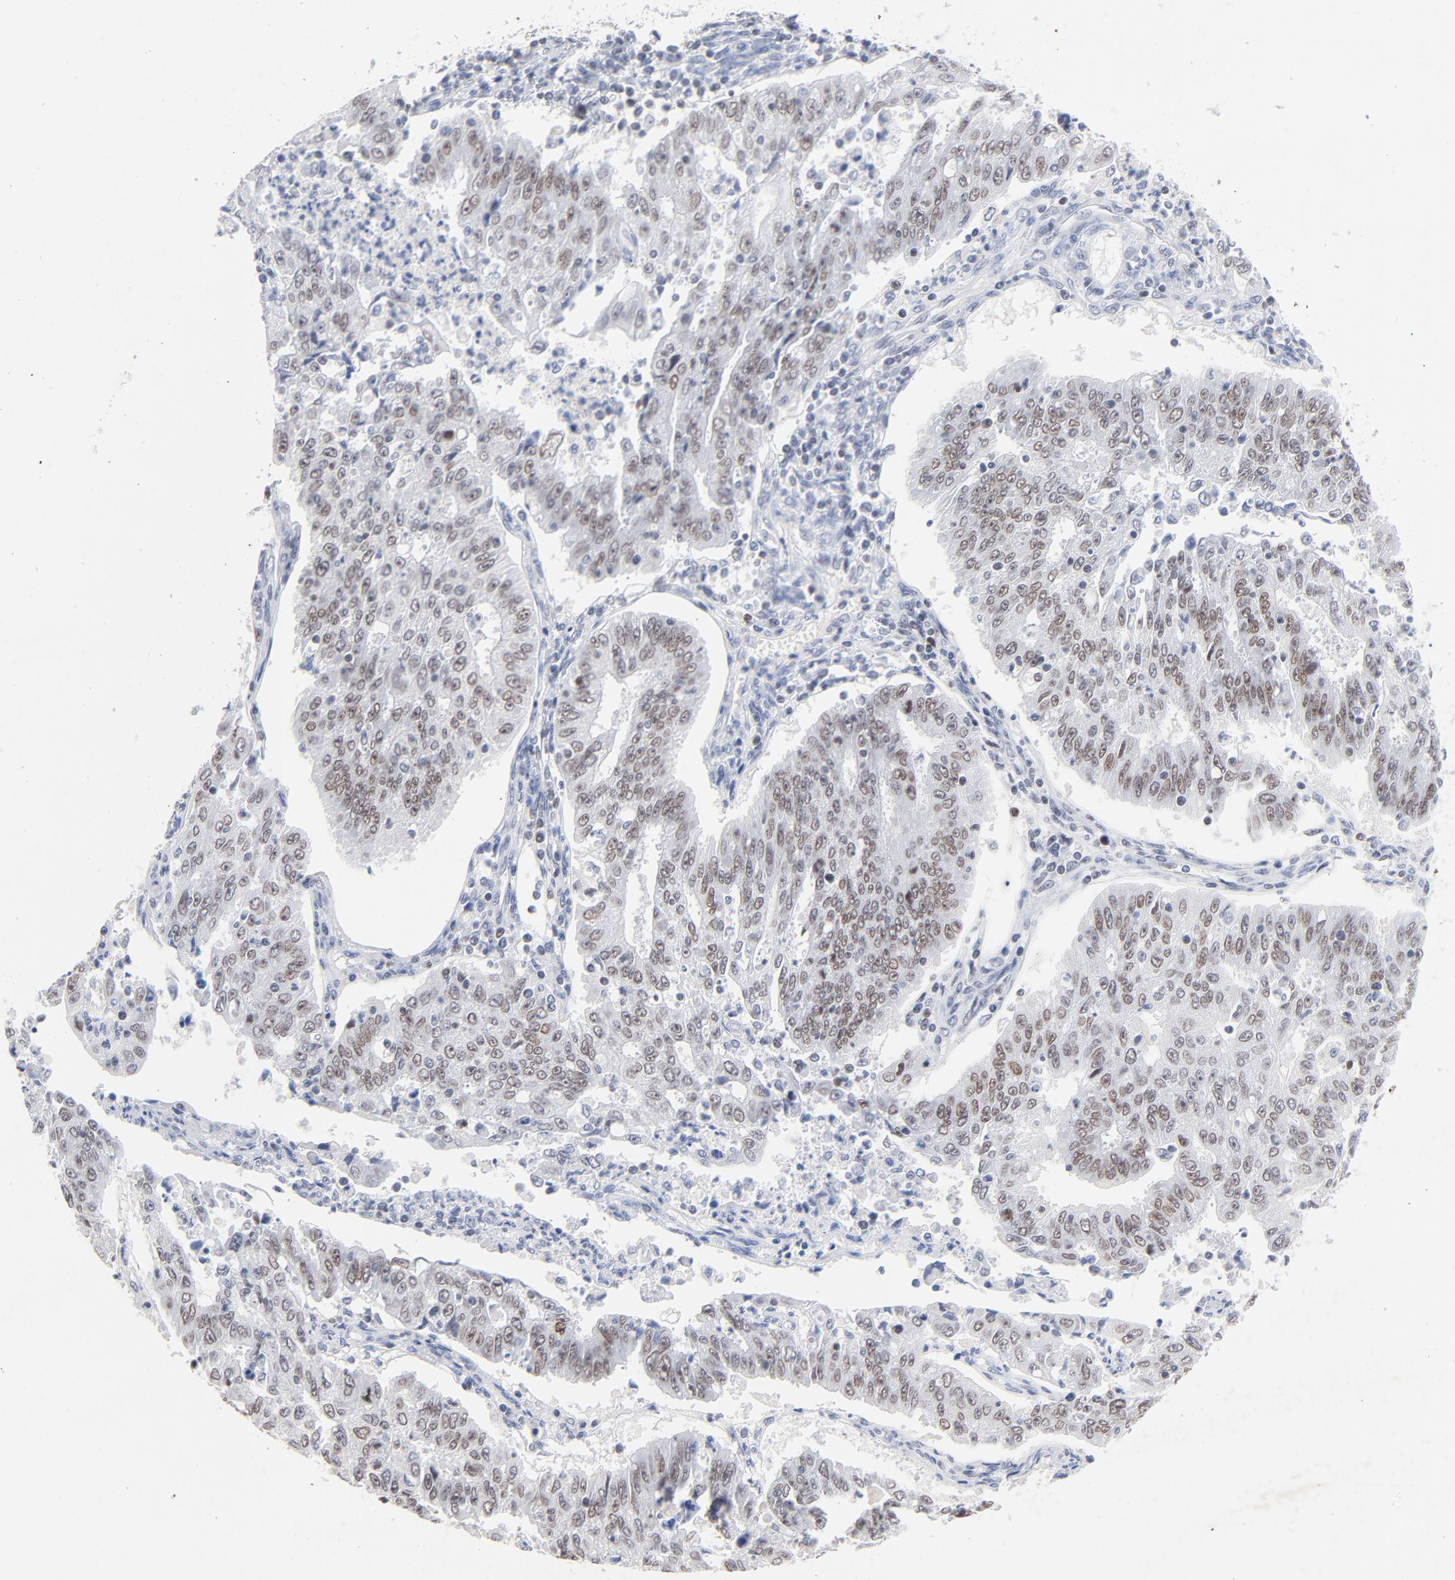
{"staining": {"intensity": "weak", "quantity": "25%-75%", "location": "nuclear"}, "tissue": "endometrial cancer", "cell_type": "Tumor cells", "image_type": "cancer", "snomed": [{"axis": "morphology", "description": "Adenocarcinoma, NOS"}, {"axis": "topography", "description": "Endometrium"}], "caption": "Immunohistochemical staining of human endometrial adenocarcinoma exhibits low levels of weak nuclear protein expression in about 25%-75% of tumor cells.", "gene": "ORC2", "patient": {"sex": "female", "age": 42}}